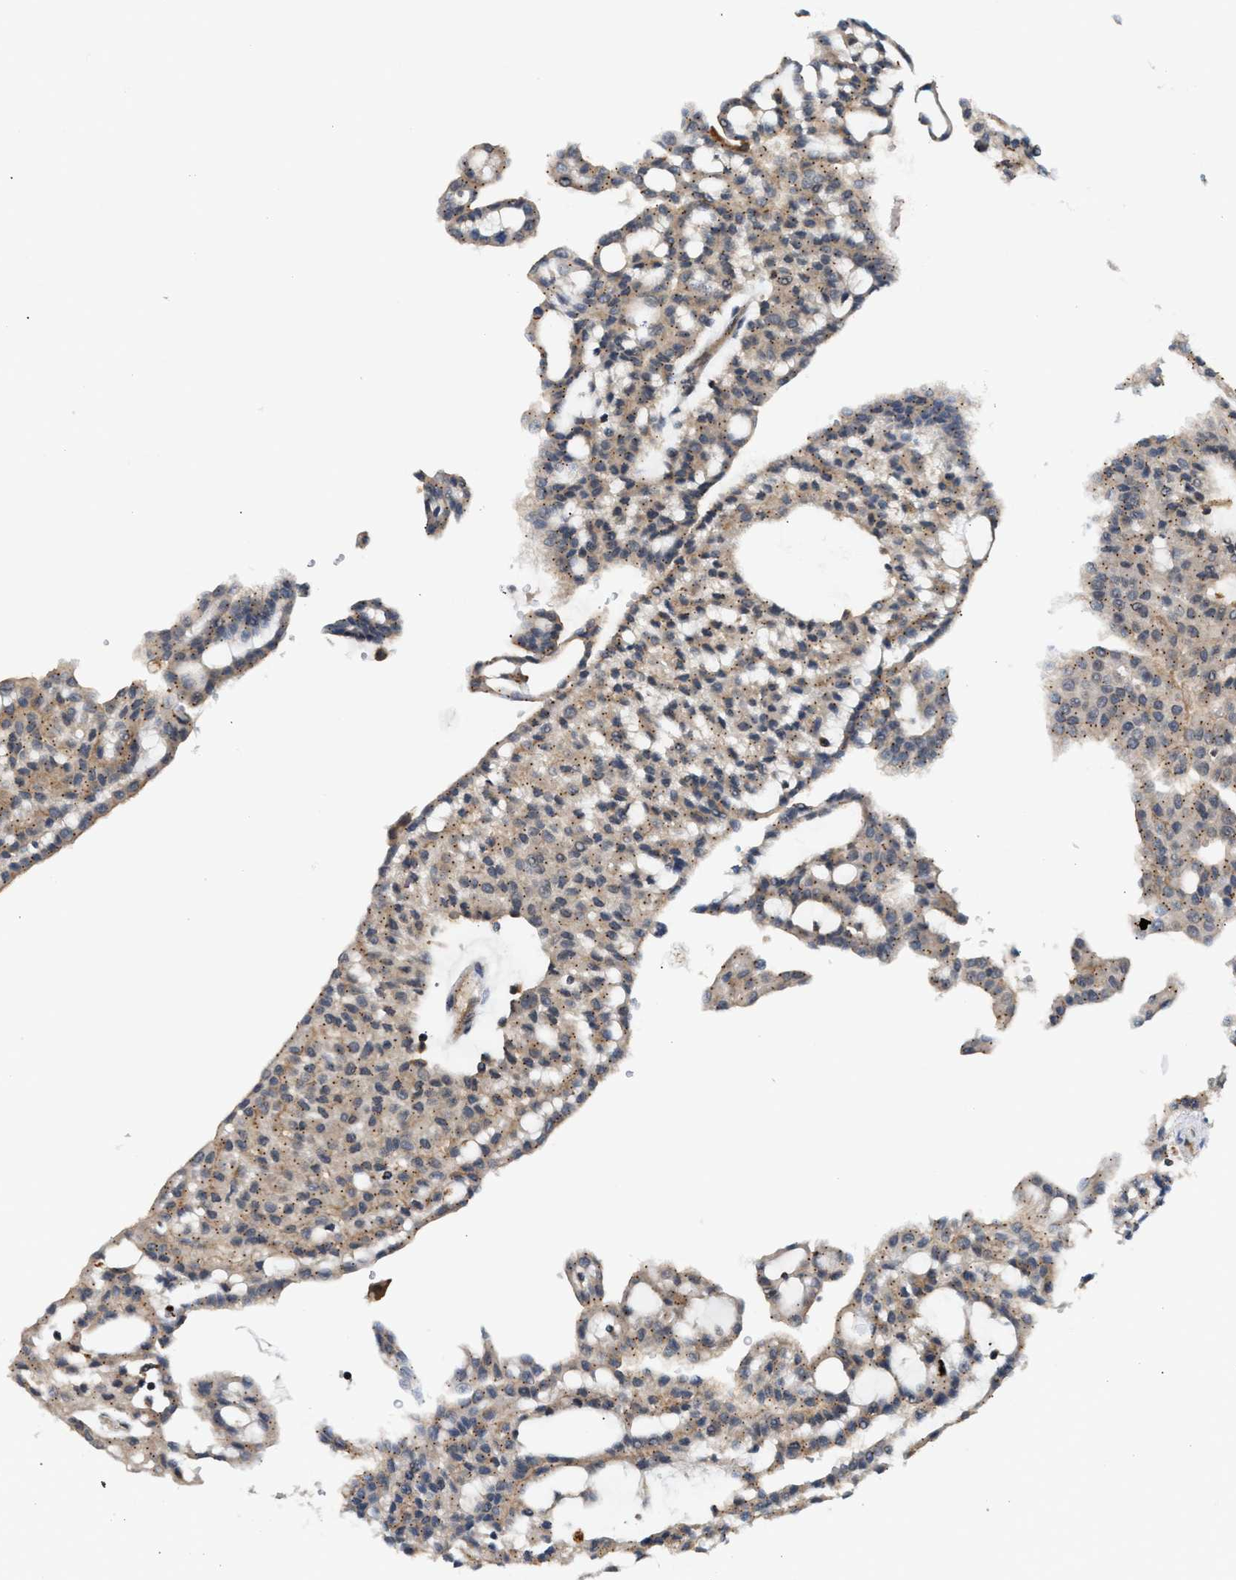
{"staining": {"intensity": "weak", "quantity": "25%-75%", "location": "cytoplasmic/membranous"}, "tissue": "renal cancer", "cell_type": "Tumor cells", "image_type": "cancer", "snomed": [{"axis": "morphology", "description": "Adenocarcinoma, NOS"}, {"axis": "topography", "description": "Kidney"}], "caption": "Immunohistochemical staining of human renal cancer shows weak cytoplasmic/membranous protein expression in approximately 25%-75% of tumor cells.", "gene": "MAP2K5", "patient": {"sex": "male", "age": 63}}